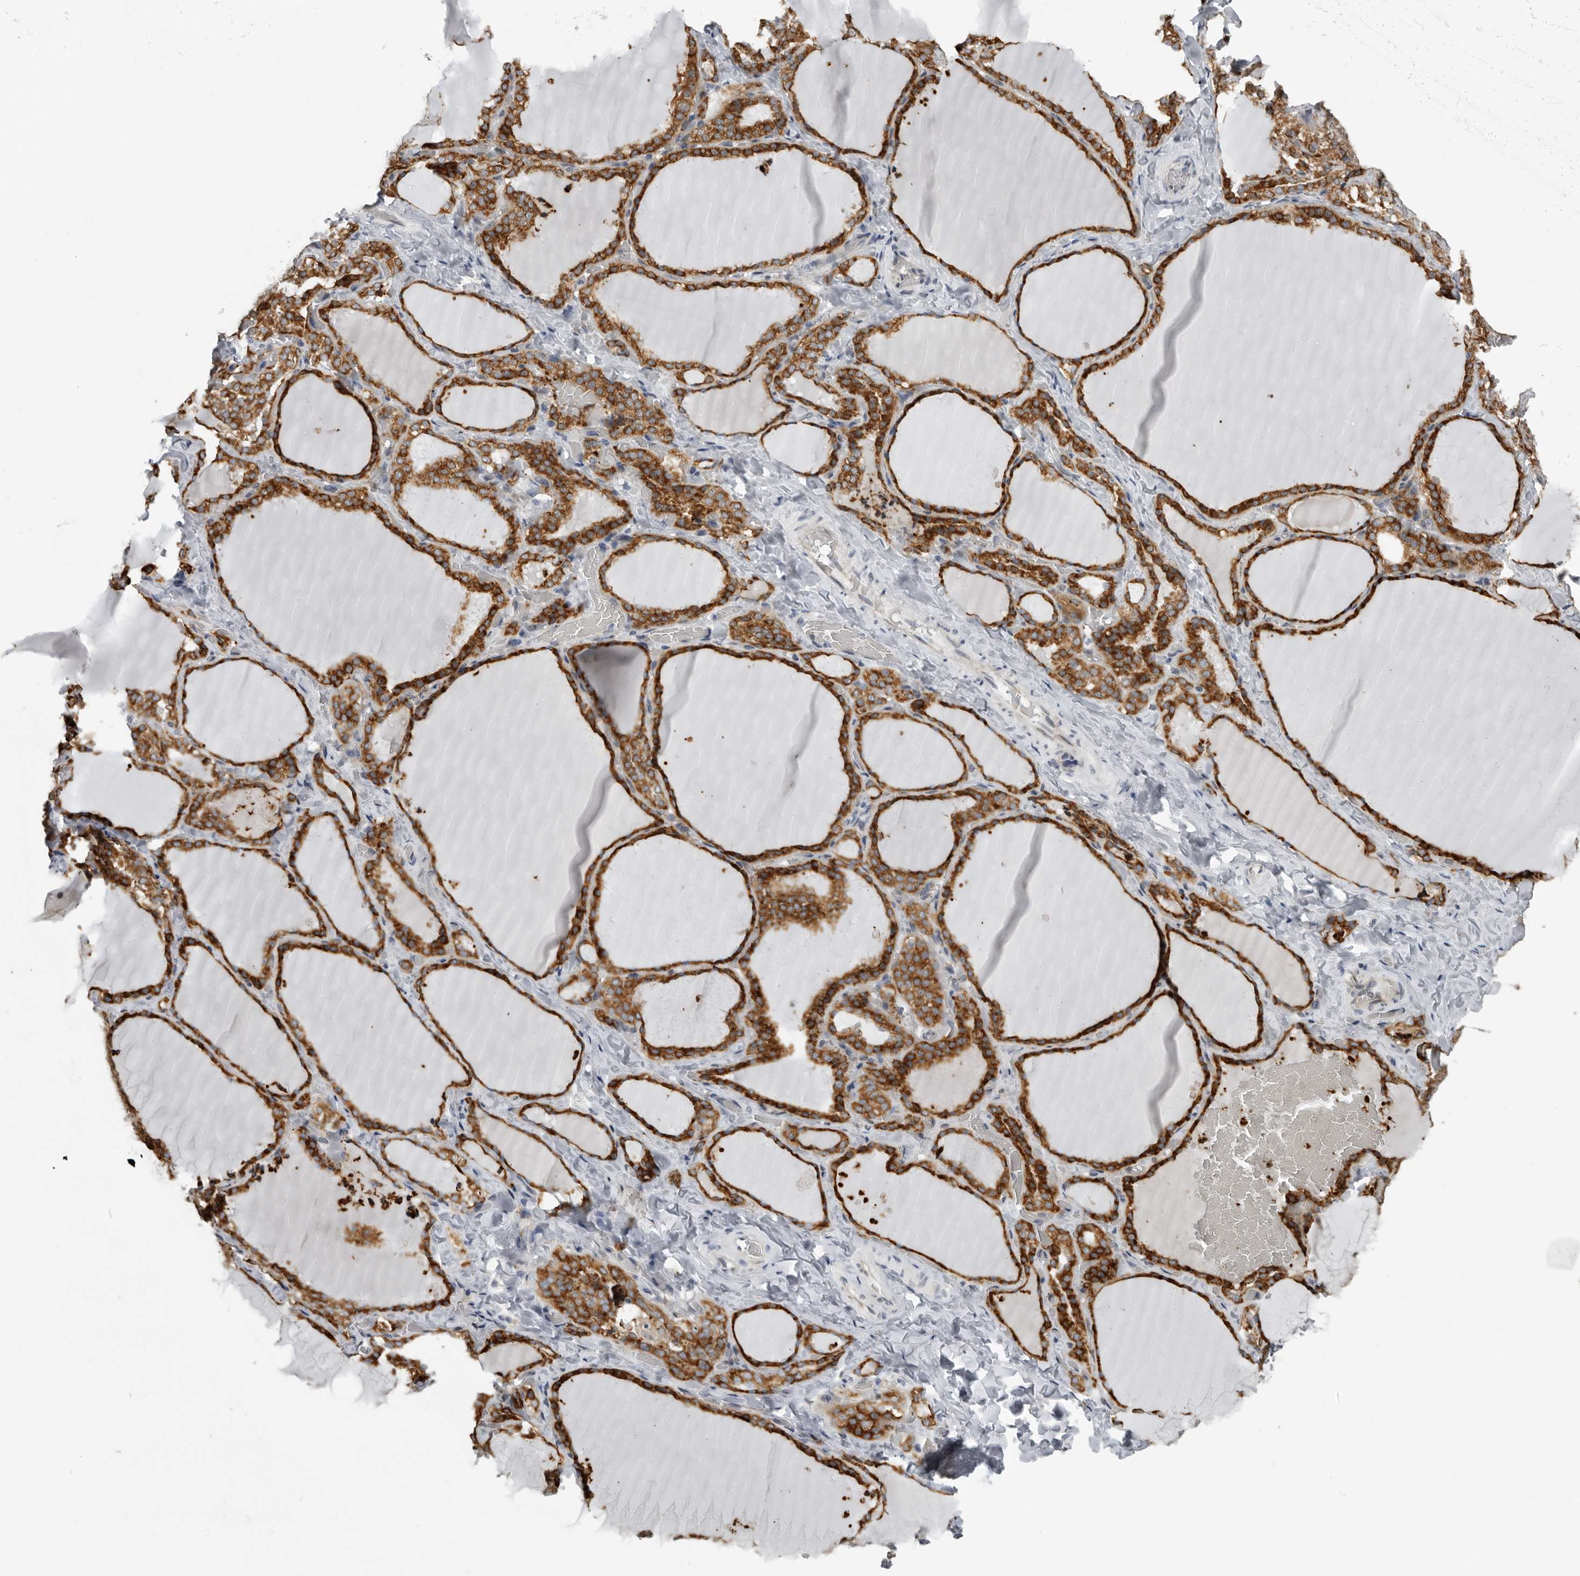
{"staining": {"intensity": "strong", "quantity": ">75%", "location": "cytoplasmic/membranous"}, "tissue": "thyroid gland", "cell_type": "Glandular cells", "image_type": "normal", "snomed": [{"axis": "morphology", "description": "Normal tissue, NOS"}, {"axis": "topography", "description": "Thyroid gland"}], "caption": "Normal thyroid gland shows strong cytoplasmic/membranous staining in about >75% of glandular cells, visualized by immunohistochemistry.", "gene": "ALPK2", "patient": {"sex": "female", "age": 22}}